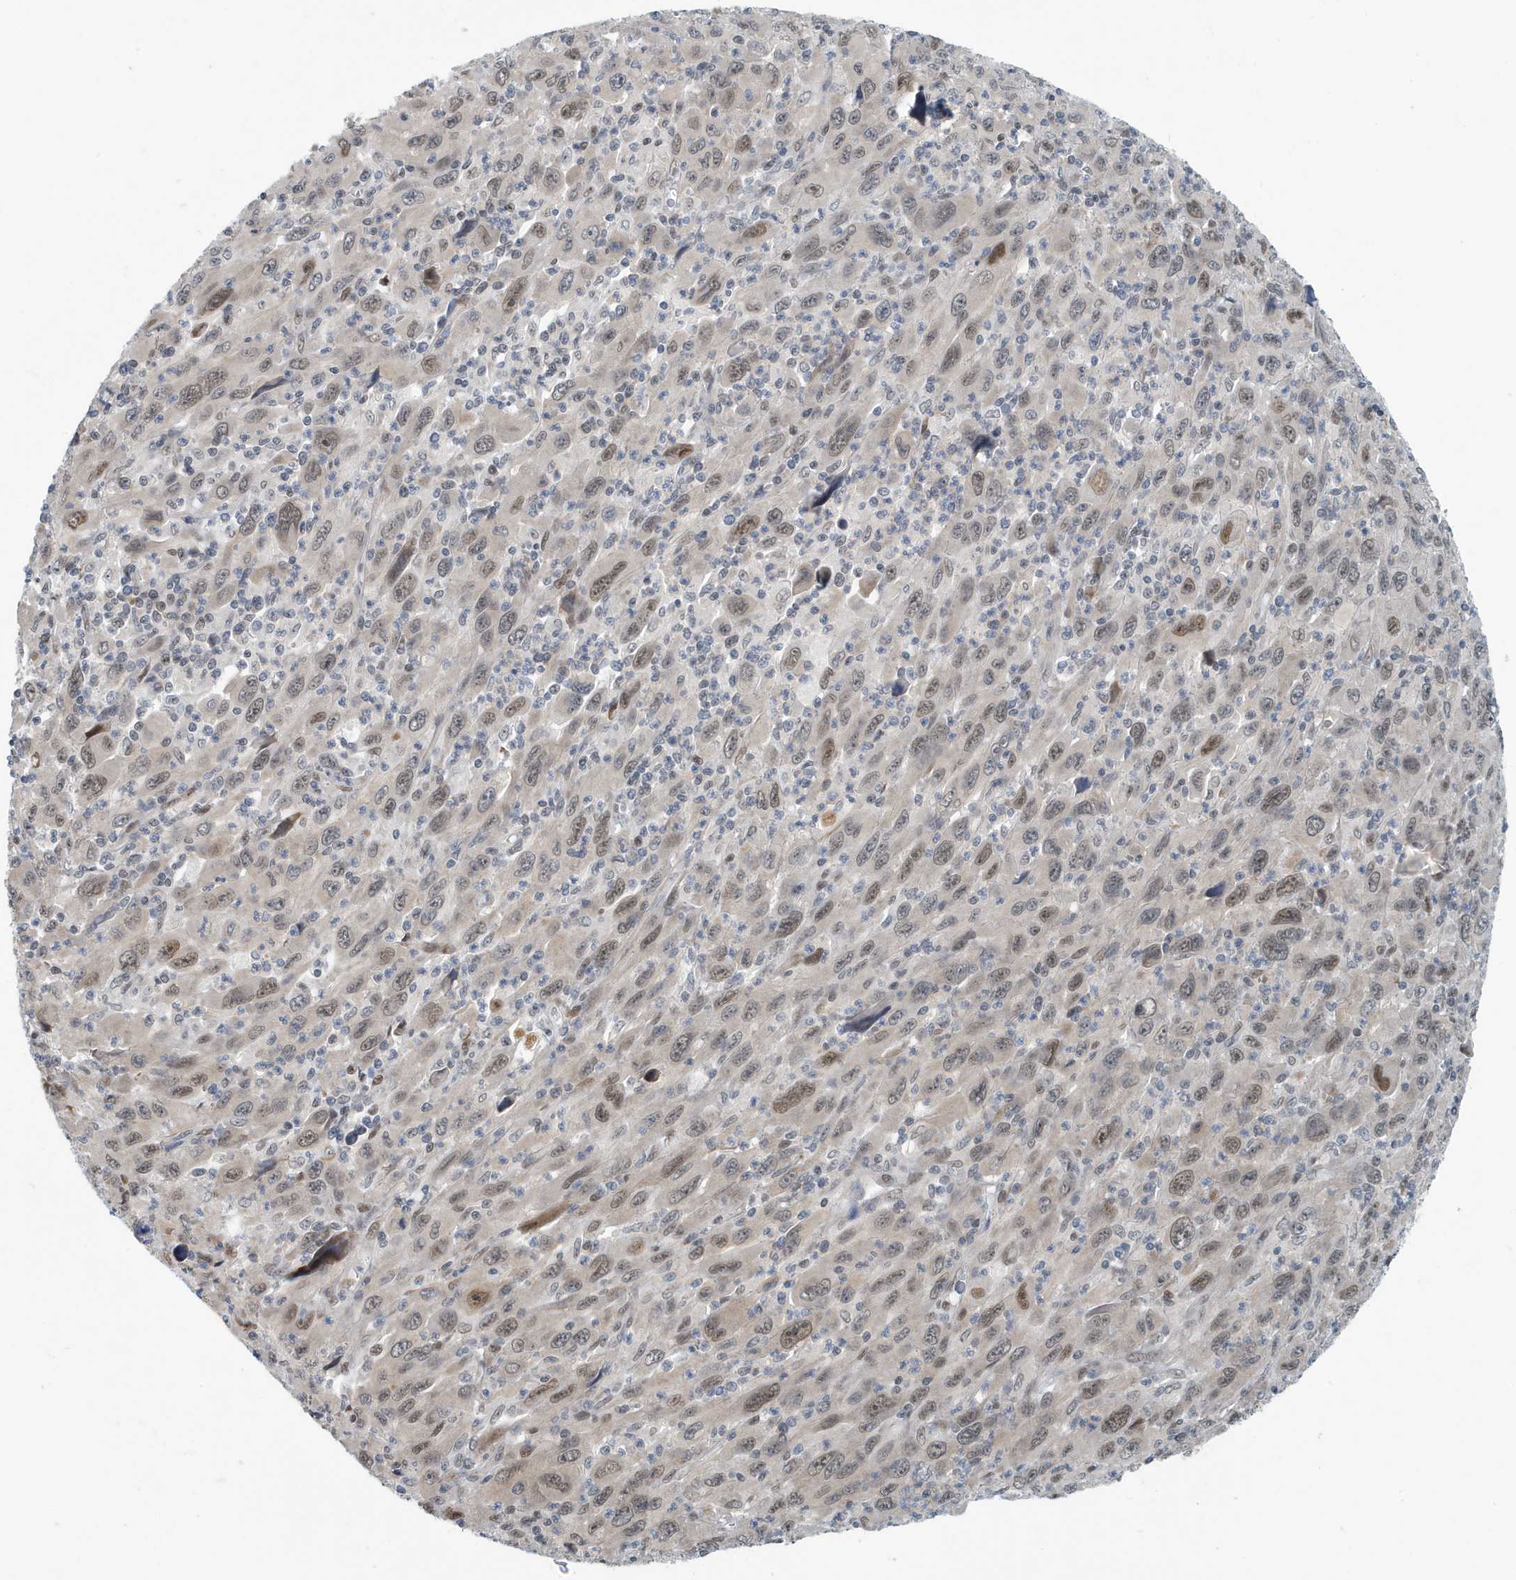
{"staining": {"intensity": "moderate", "quantity": "25%-75%", "location": "nuclear"}, "tissue": "melanoma", "cell_type": "Tumor cells", "image_type": "cancer", "snomed": [{"axis": "morphology", "description": "Malignant melanoma, Metastatic site"}, {"axis": "topography", "description": "Skin"}], "caption": "Immunohistochemistry (IHC) (DAB) staining of melanoma reveals moderate nuclear protein expression in approximately 25%-75% of tumor cells.", "gene": "KIF15", "patient": {"sex": "female", "age": 56}}